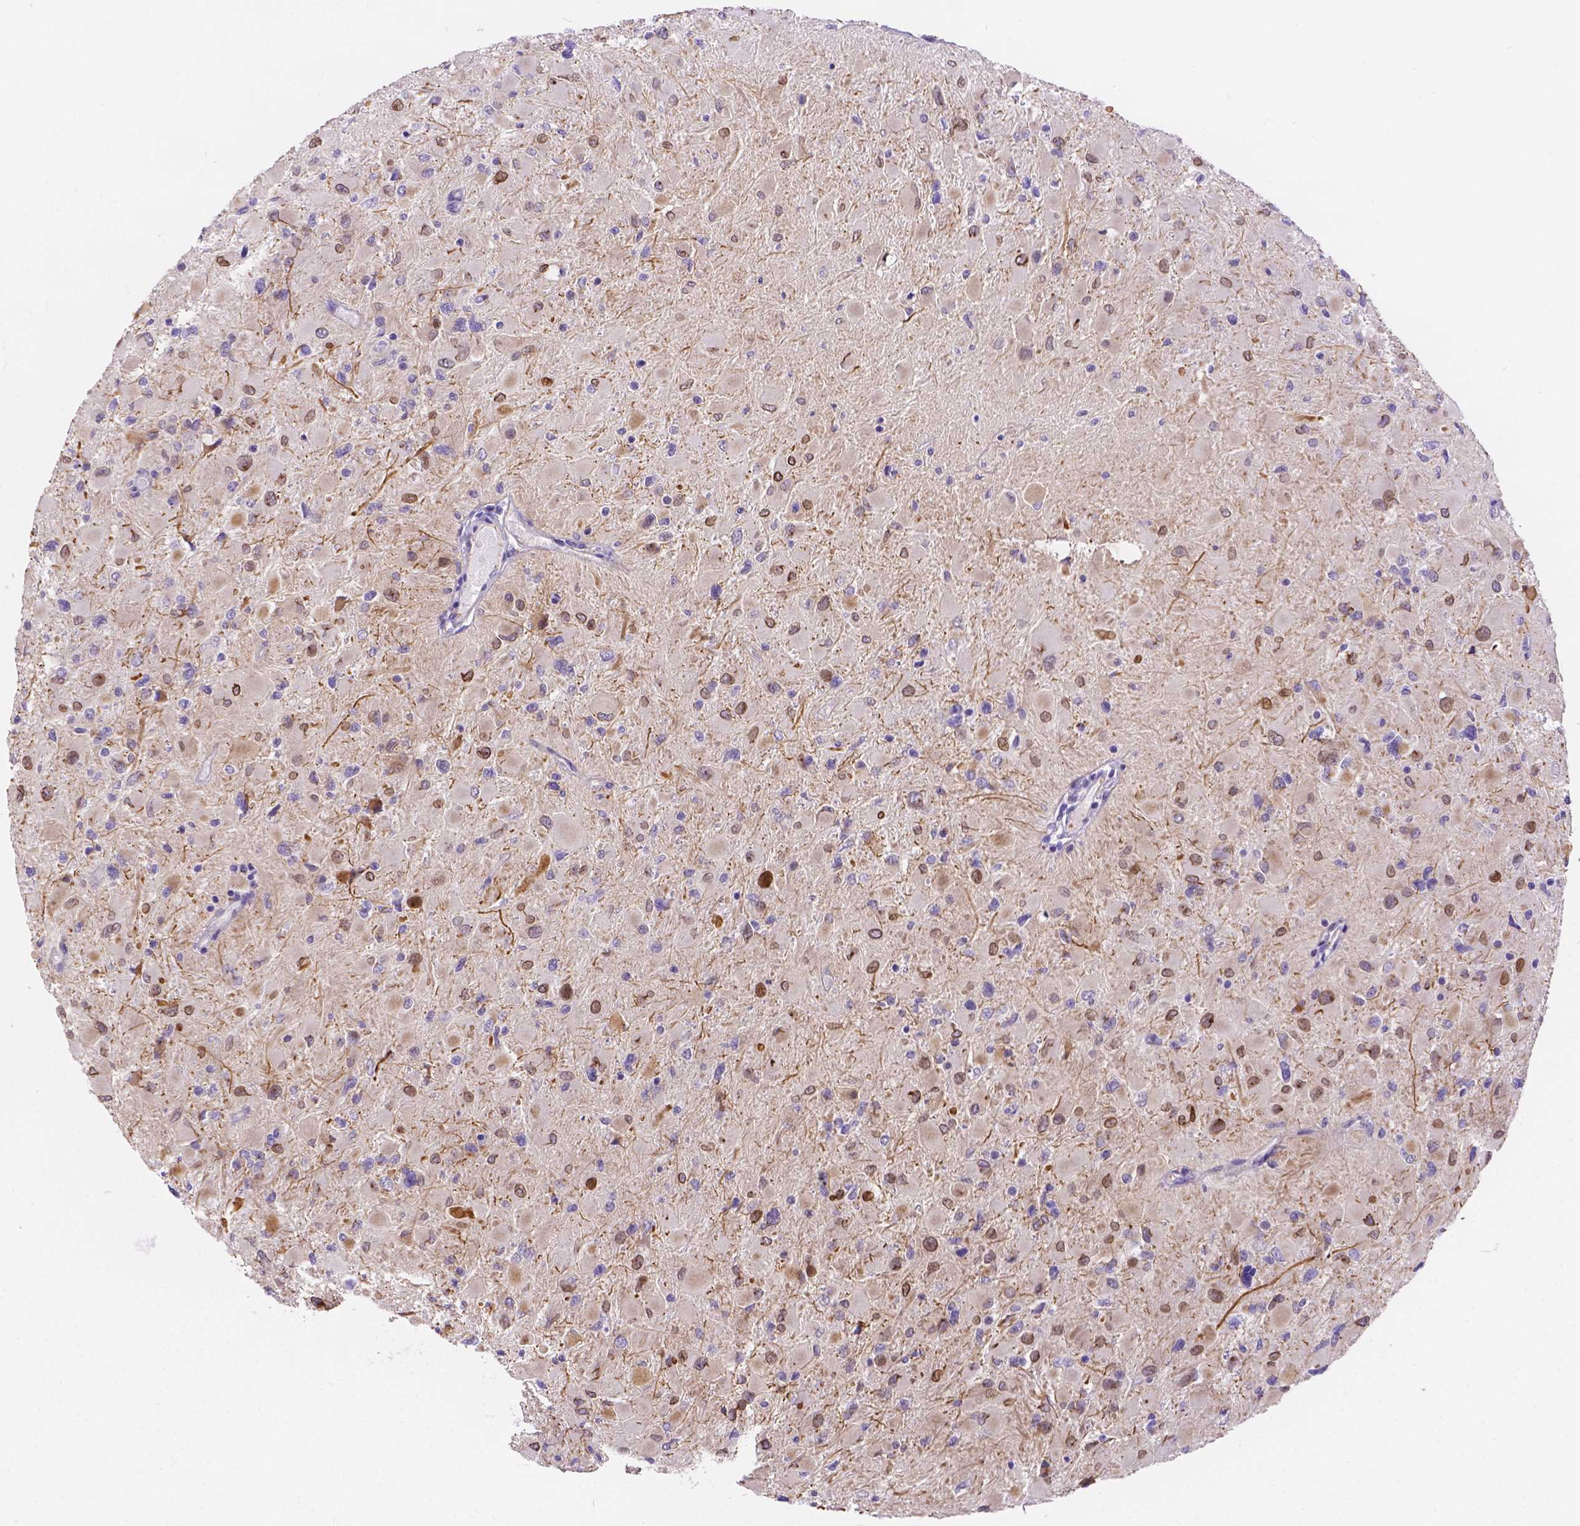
{"staining": {"intensity": "moderate", "quantity": "<25%", "location": "cytoplasmic/membranous,nuclear"}, "tissue": "glioma", "cell_type": "Tumor cells", "image_type": "cancer", "snomed": [{"axis": "morphology", "description": "Glioma, malignant, High grade"}, {"axis": "topography", "description": "Cerebral cortex"}], "caption": "Human glioma stained with a brown dye displays moderate cytoplasmic/membranous and nuclear positive staining in approximately <25% of tumor cells.", "gene": "DLEC1", "patient": {"sex": "female", "age": 36}}